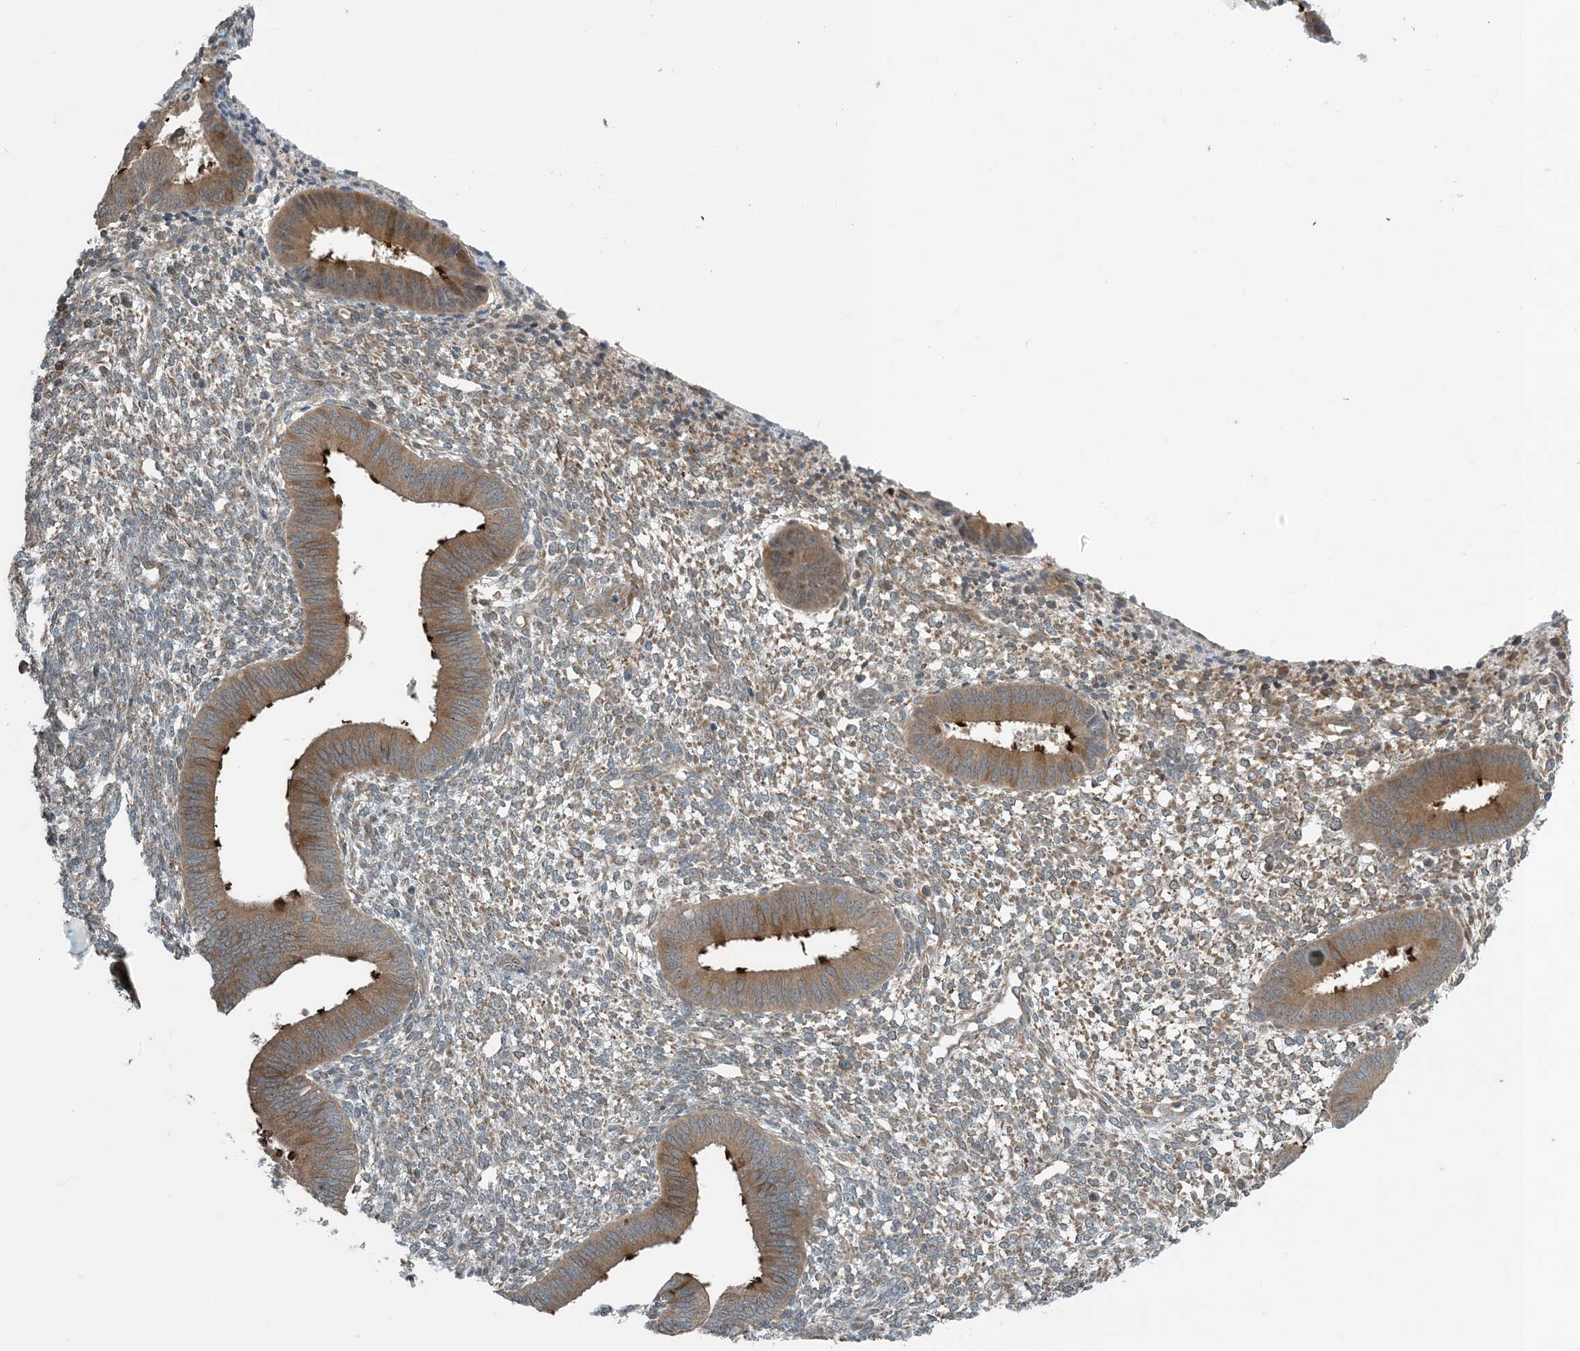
{"staining": {"intensity": "moderate", "quantity": "<25%", "location": "cytoplasmic/membranous"}, "tissue": "endometrium", "cell_type": "Cells in endometrial stroma", "image_type": "normal", "snomed": [{"axis": "morphology", "description": "Normal tissue, NOS"}, {"axis": "topography", "description": "Endometrium"}], "caption": "Human endometrium stained for a protein (brown) reveals moderate cytoplasmic/membranous positive positivity in approximately <25% of cells in endometrial stroma.", "gene": "ZBTB3", "patient": {"sex": "female", "age": 46}}